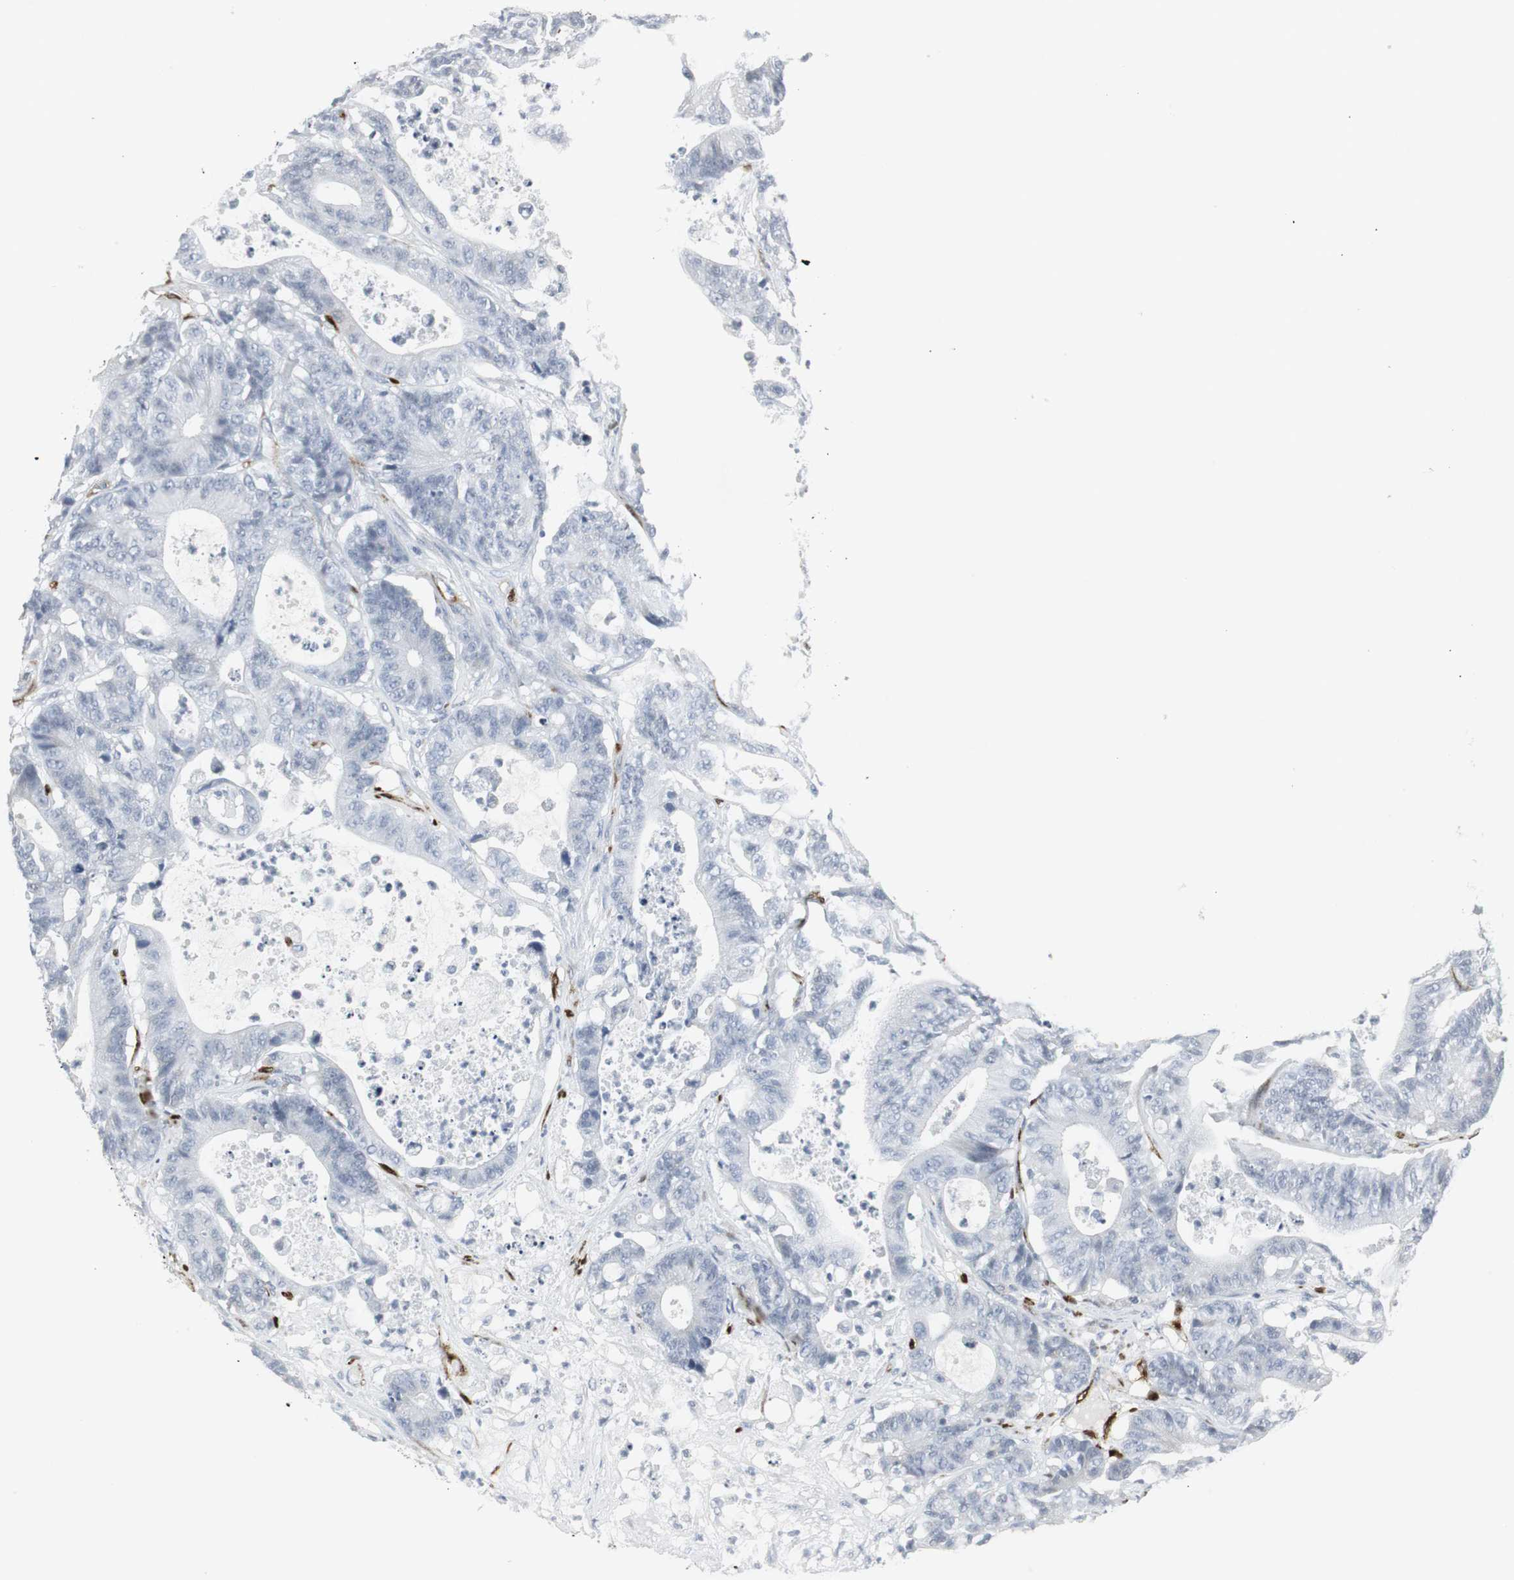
{"staining": {"intensity": "negative", "quantity": "none", "location": "none"}, "tissue": "colorectal cancer", "cell_type": "Tumor cells", "image_type": "cancer", "snomed": [{"axis": "morphology", "description": "Adenocarcinoma, NOS"}, {"axis": "topography", "description": "Colon"}], "caption": "There is no significant staining in tumor cells of adenocarcinoma (colorectal).", "gene": "PPP1R14A", "patient": {"sex": "female", "age": 84}}